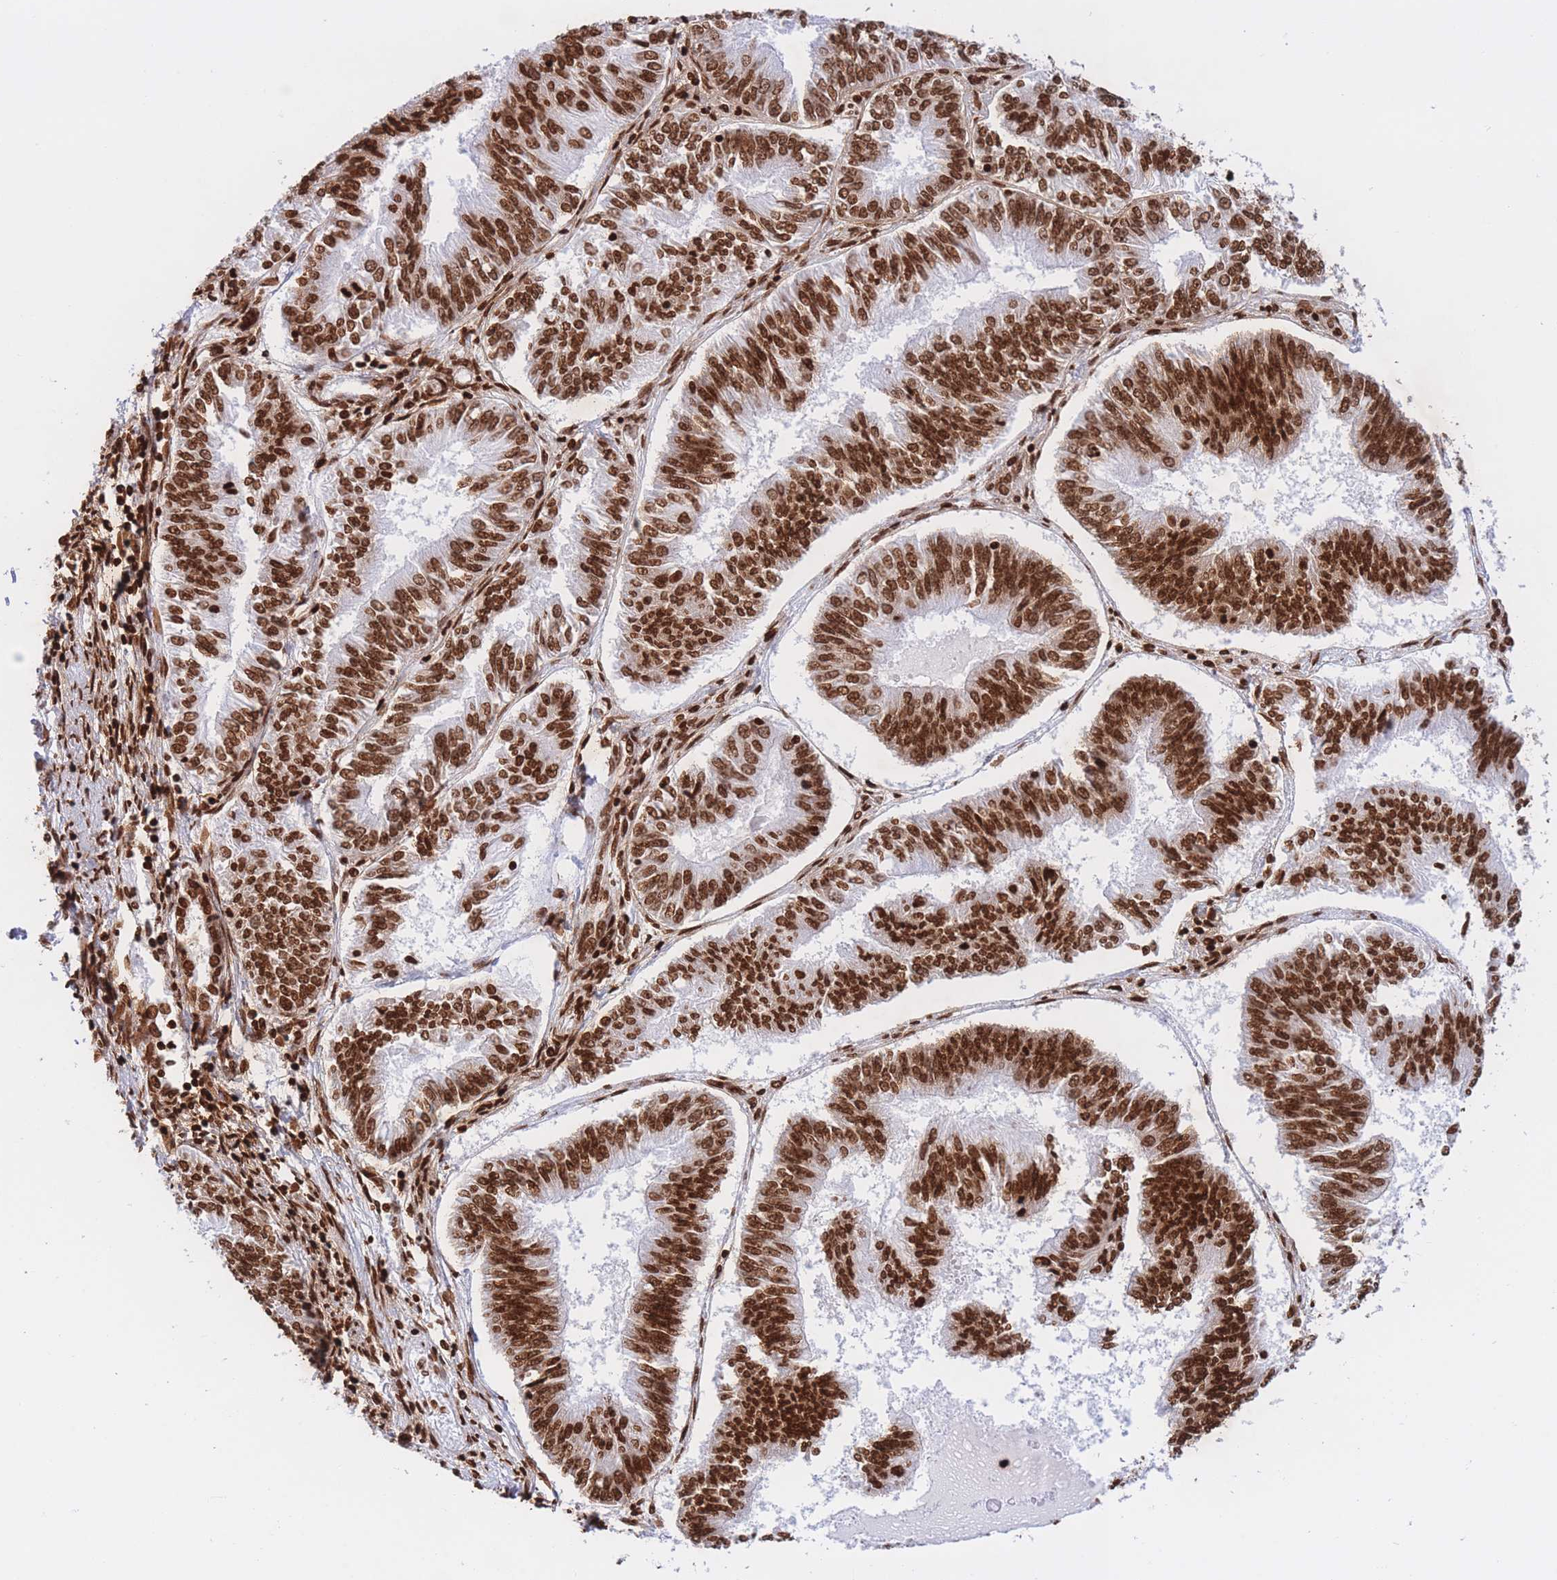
{"staining": {"intensity": "strong", "quantity": ">75%", "location": "nuclear"}, "tissue": "endometrial cancer", "cell_type": "Tumor cells", "image_type": "cancer", "snomed": [{"axis": "morphology", "description": "Adenocarcinoma, NOS"}, {"axis": "topography", "description": "Endometrium"}], "caption": "High-power microscopy captured an IHC photomicrograph of endometrial cancer, revealing strong nuclear positivity in approximately >75% of tumor cells.", "gene": "H2BC11", "patient": {"sex": "female", "age": 58}}